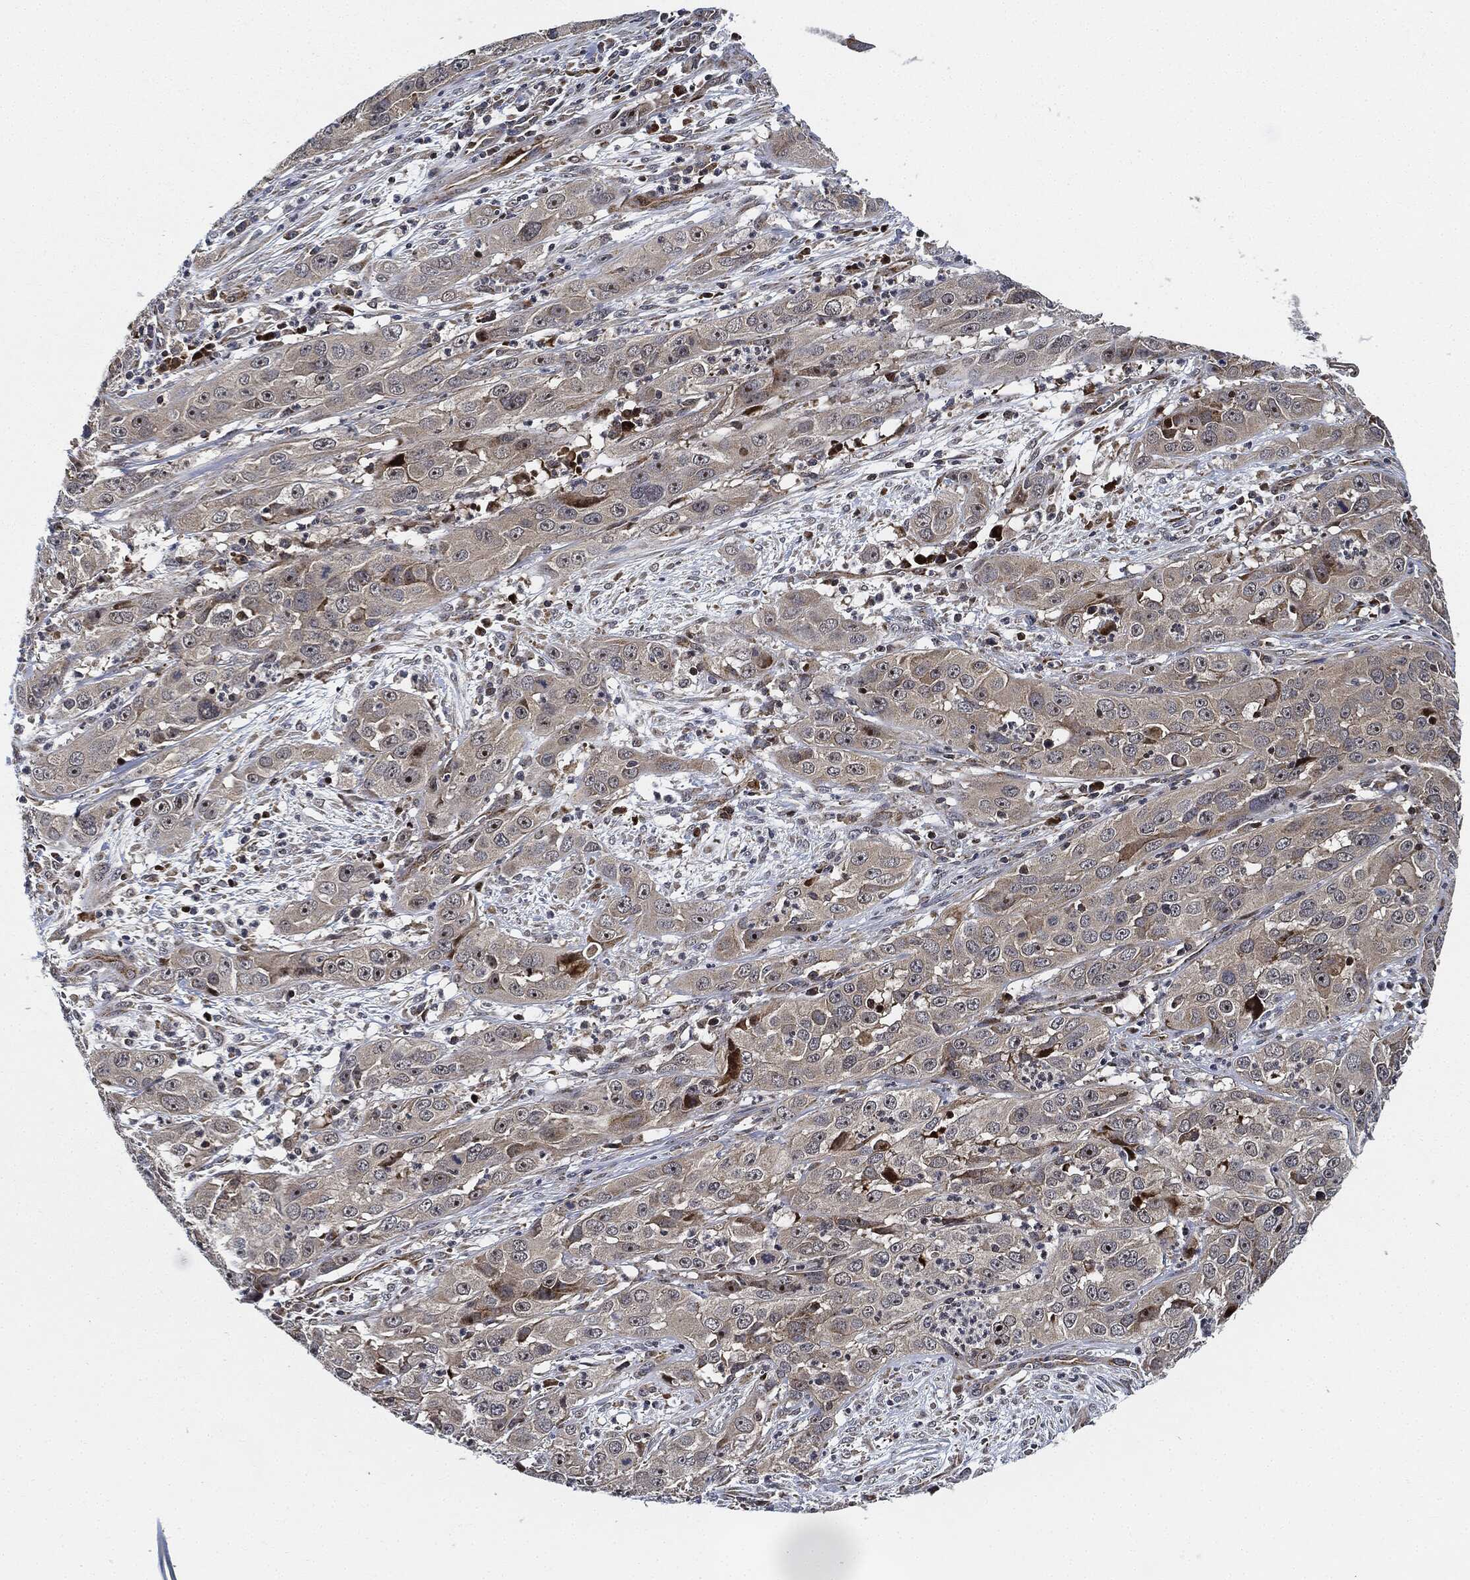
{"staining": {"intensity": "negative", "quantity": "none", "location": "none"}, "tissue": "cervical cancer", "cell_type": "Tumor cells", "image_type": "cancer", "snomed": [{"axis": "morphology", "description": "Squamous cell carcinoma, NOS"}, {"axis": "topography", "description": "Cervix"}], "caption": "This is an immunohistochemistry image of cervical squamous cell carcinoma. There is no expression in tumor cells.", "gene": "RNASEL", "patient": {"sex": "female", "age": 32}}